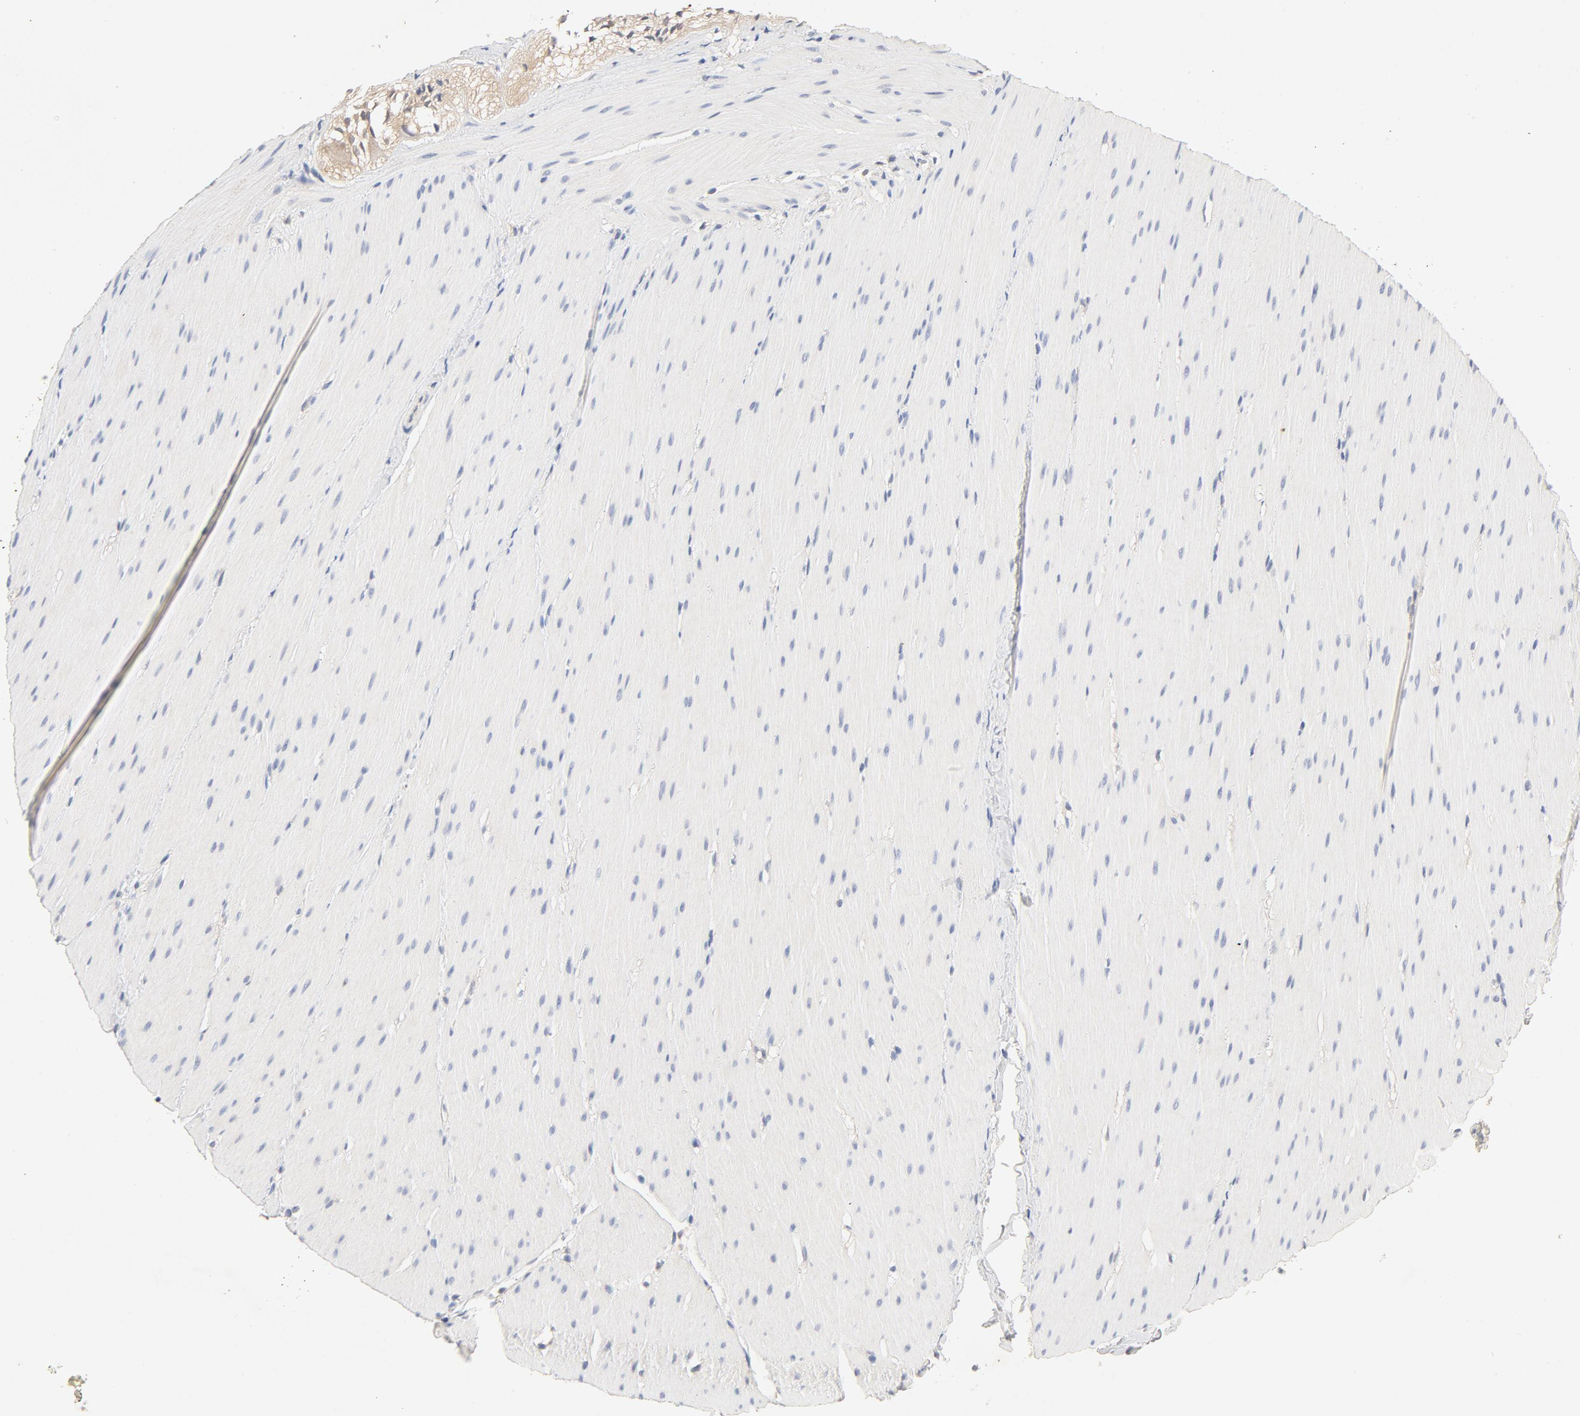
{"staining": {"intensity": "negative", "quantity": "none", "location": "none"}, "tissue": "smooth muscle", "cell_type": "Smooth muscle cells", "image_type": "normal", "snomed": [{"axis": "morphology", "description": "Normal tissue, NOS"}, {"axis": "topography", "description": "Smooth muscle"}, {"axis": "topography", "description": "Colon"}], "caption": "Smooth muscle was stained to show a protein in brown. There is no significant staining in smooth muscle cells. The staining is performed using DAB (3,3'-diaminobenzidine) brown chromogen with nuclei counter-stained in using hematoxylin.", "gene": "STAT1", "patient": {"sex": "male", "age": 67}}